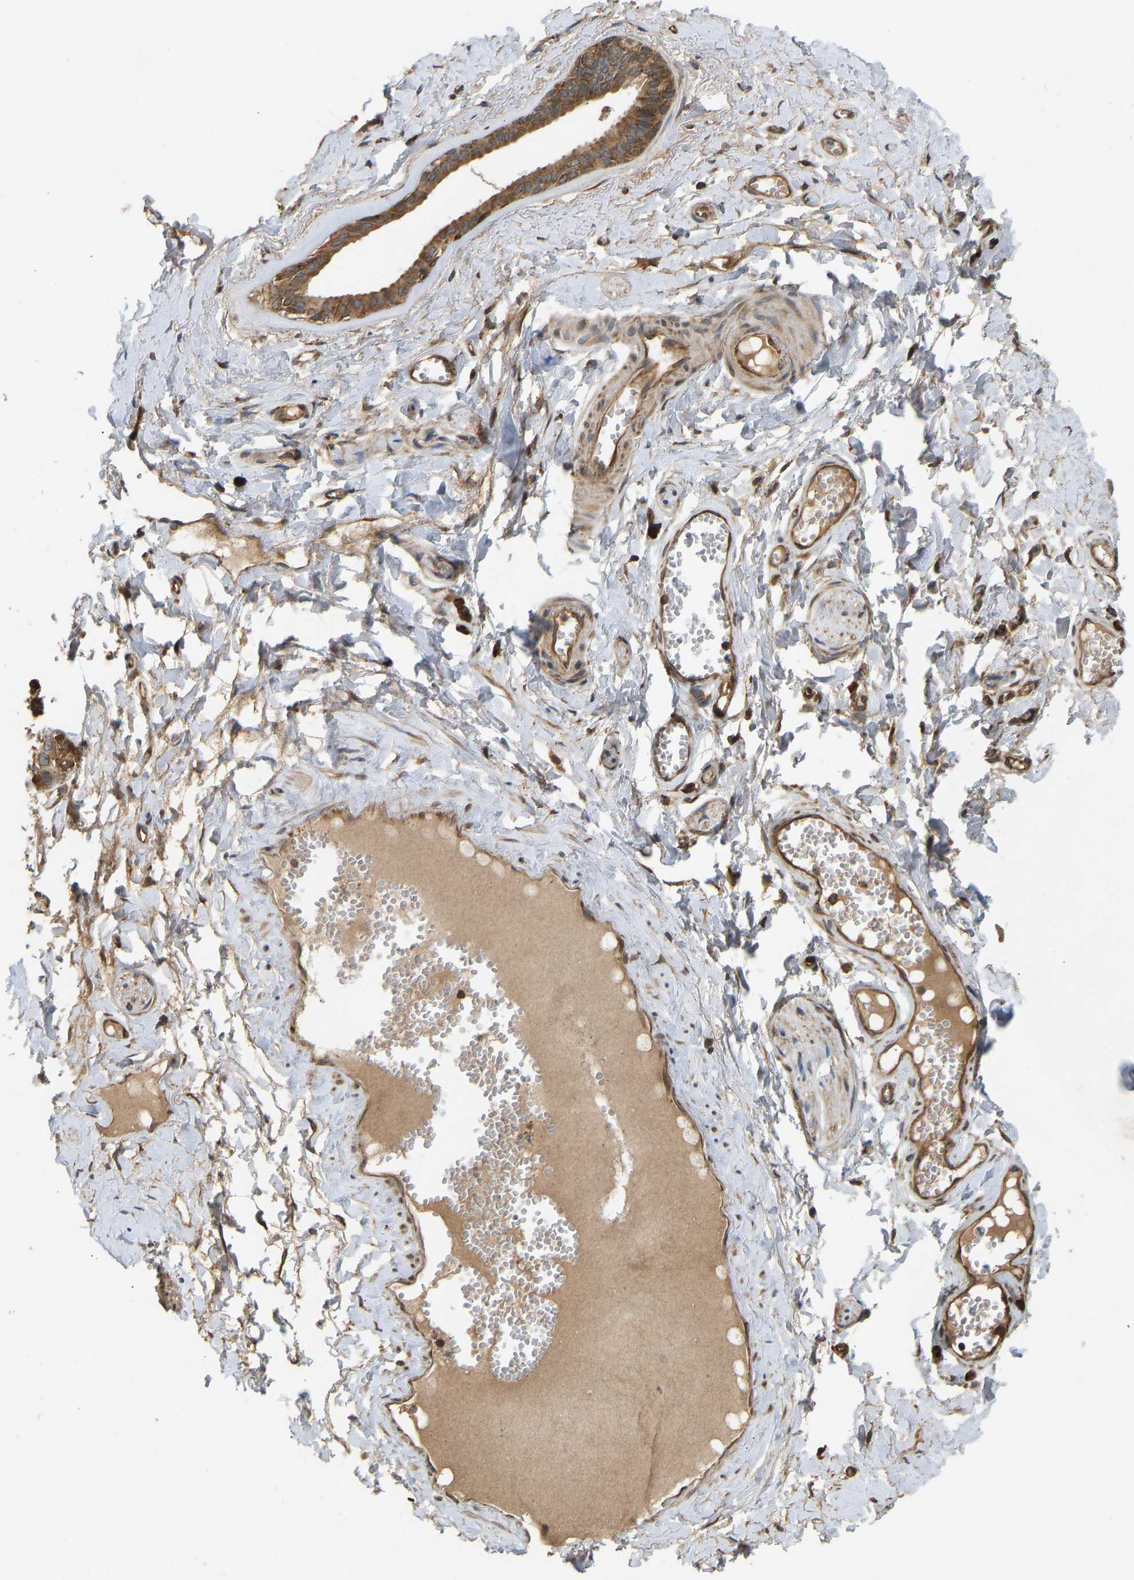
{"staining": {"intensity": "weak", "quantity": ">75%", "location": "cytoplasmic/membranous"}, "tissue": "adipose tissue", "cell_type": "Adipocytes", "image_type": "normal", "snomed": [{"axis": "morphology", "description": "Normal tissue, NOS"}, {"axis": "morphology", "description": "Inflammation, NOS"}, {"axis": "topography", "description": "Salivary gland"}, {"axis": "topography", "description": "Peripheral nerve tissue"}], "caption": "Immunohistochemistry of benign human adipose tissue shows low levels of weak cytoplasmic/membranous positivity in about >75% of adipocytes.", "gene": "RASGRF2", "patient": {"sex": "female", "age": 75}}